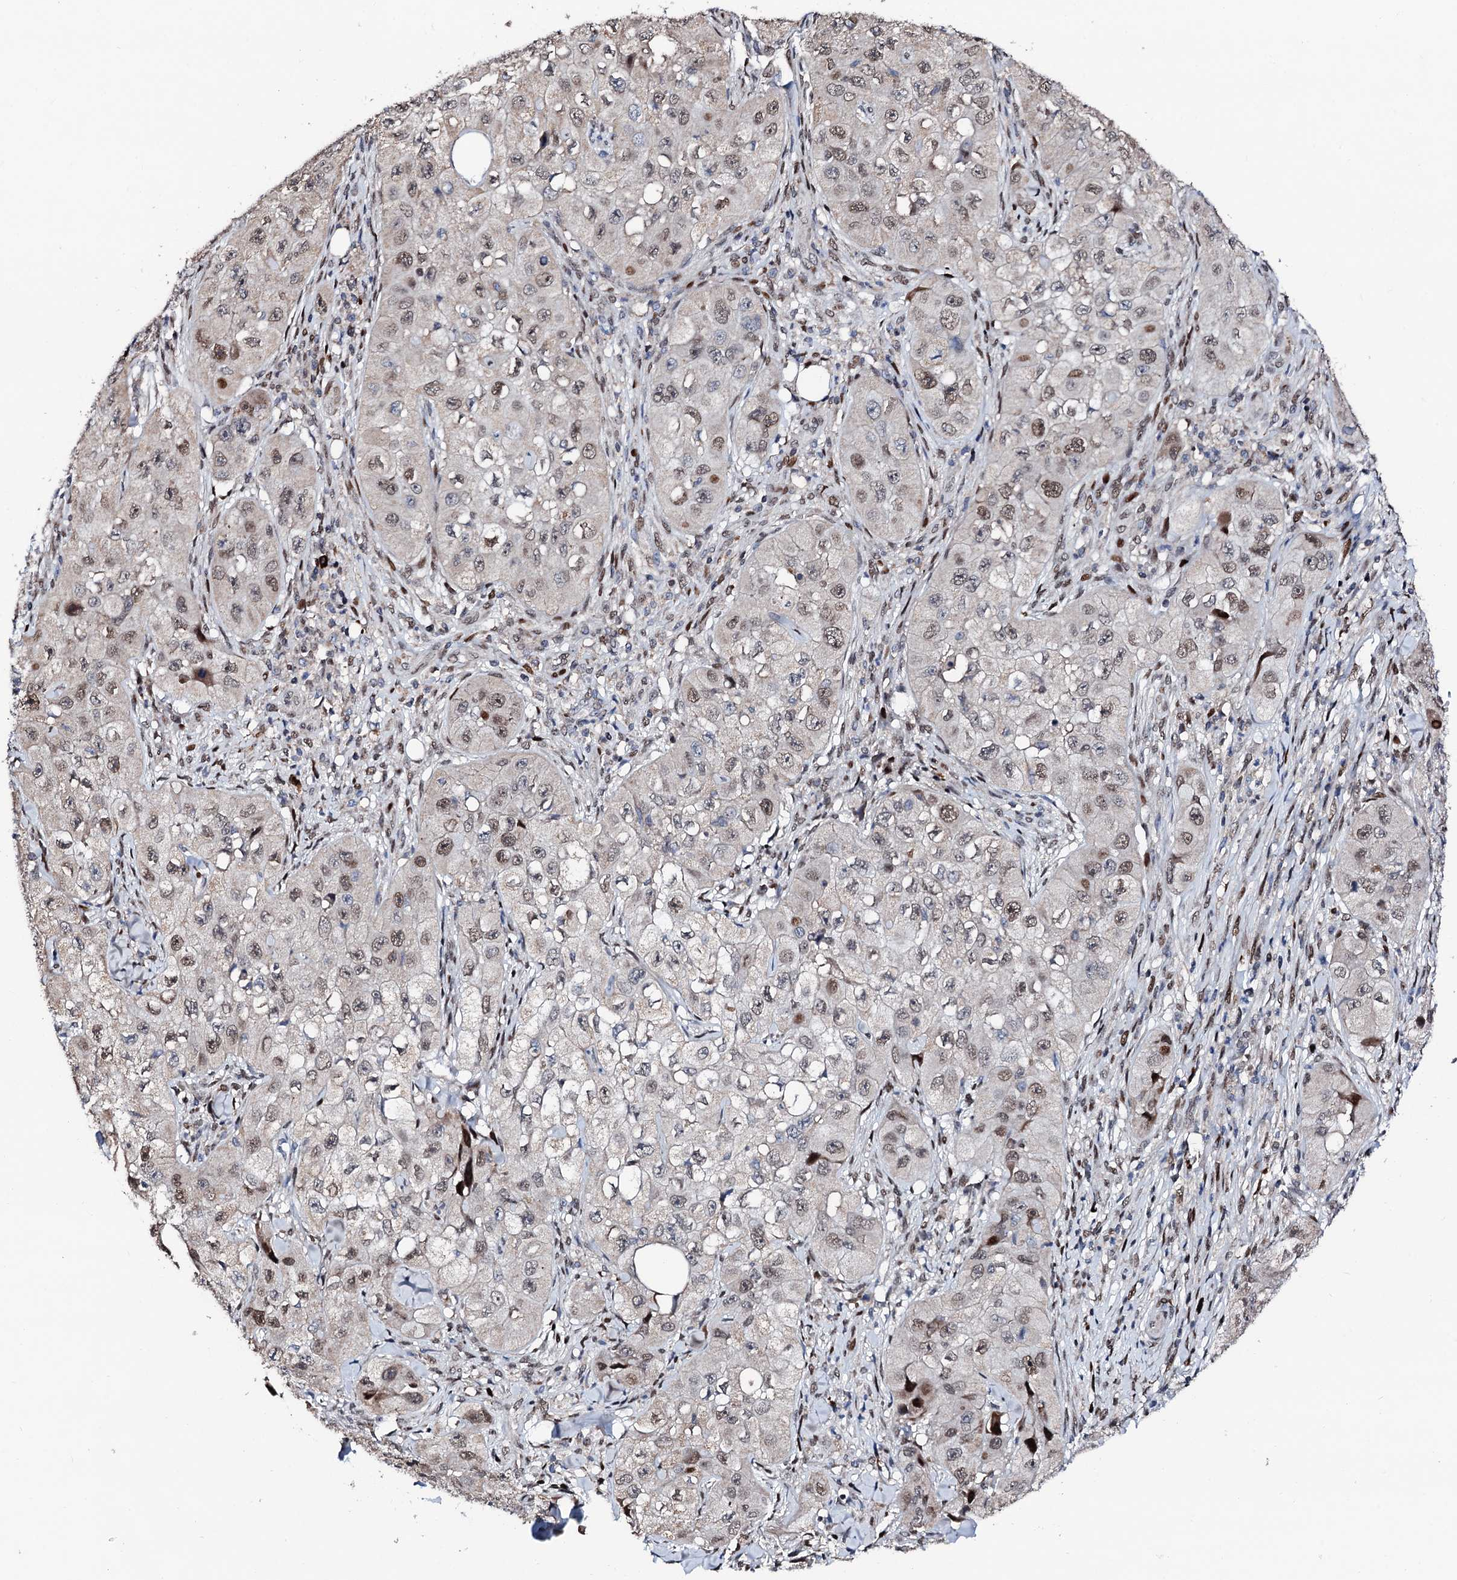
{"staining": {"intensity": "moderate", "quantity": "25%-75%", "location": "nuclear"}, "tissue": "skin cancer", "cell_type": "Tumor cells", "image_type": "cancer", "snomed": [{"axis": "morphology", "description": "Squamous cell carcinoma, NOS"}, {"axis": "topography", "description": "Skin"}, {"axis": "topography", "description": "Subcutis"}], "caption": "Human skin cancer (squamous cell carcinoma) stained for a protein (brown) demonstrates moderate nuclear positive staining in about 25%-75% of tumor cells.", "gene": "KIF18A", "patient": {"sex": "male", "age": 73}}